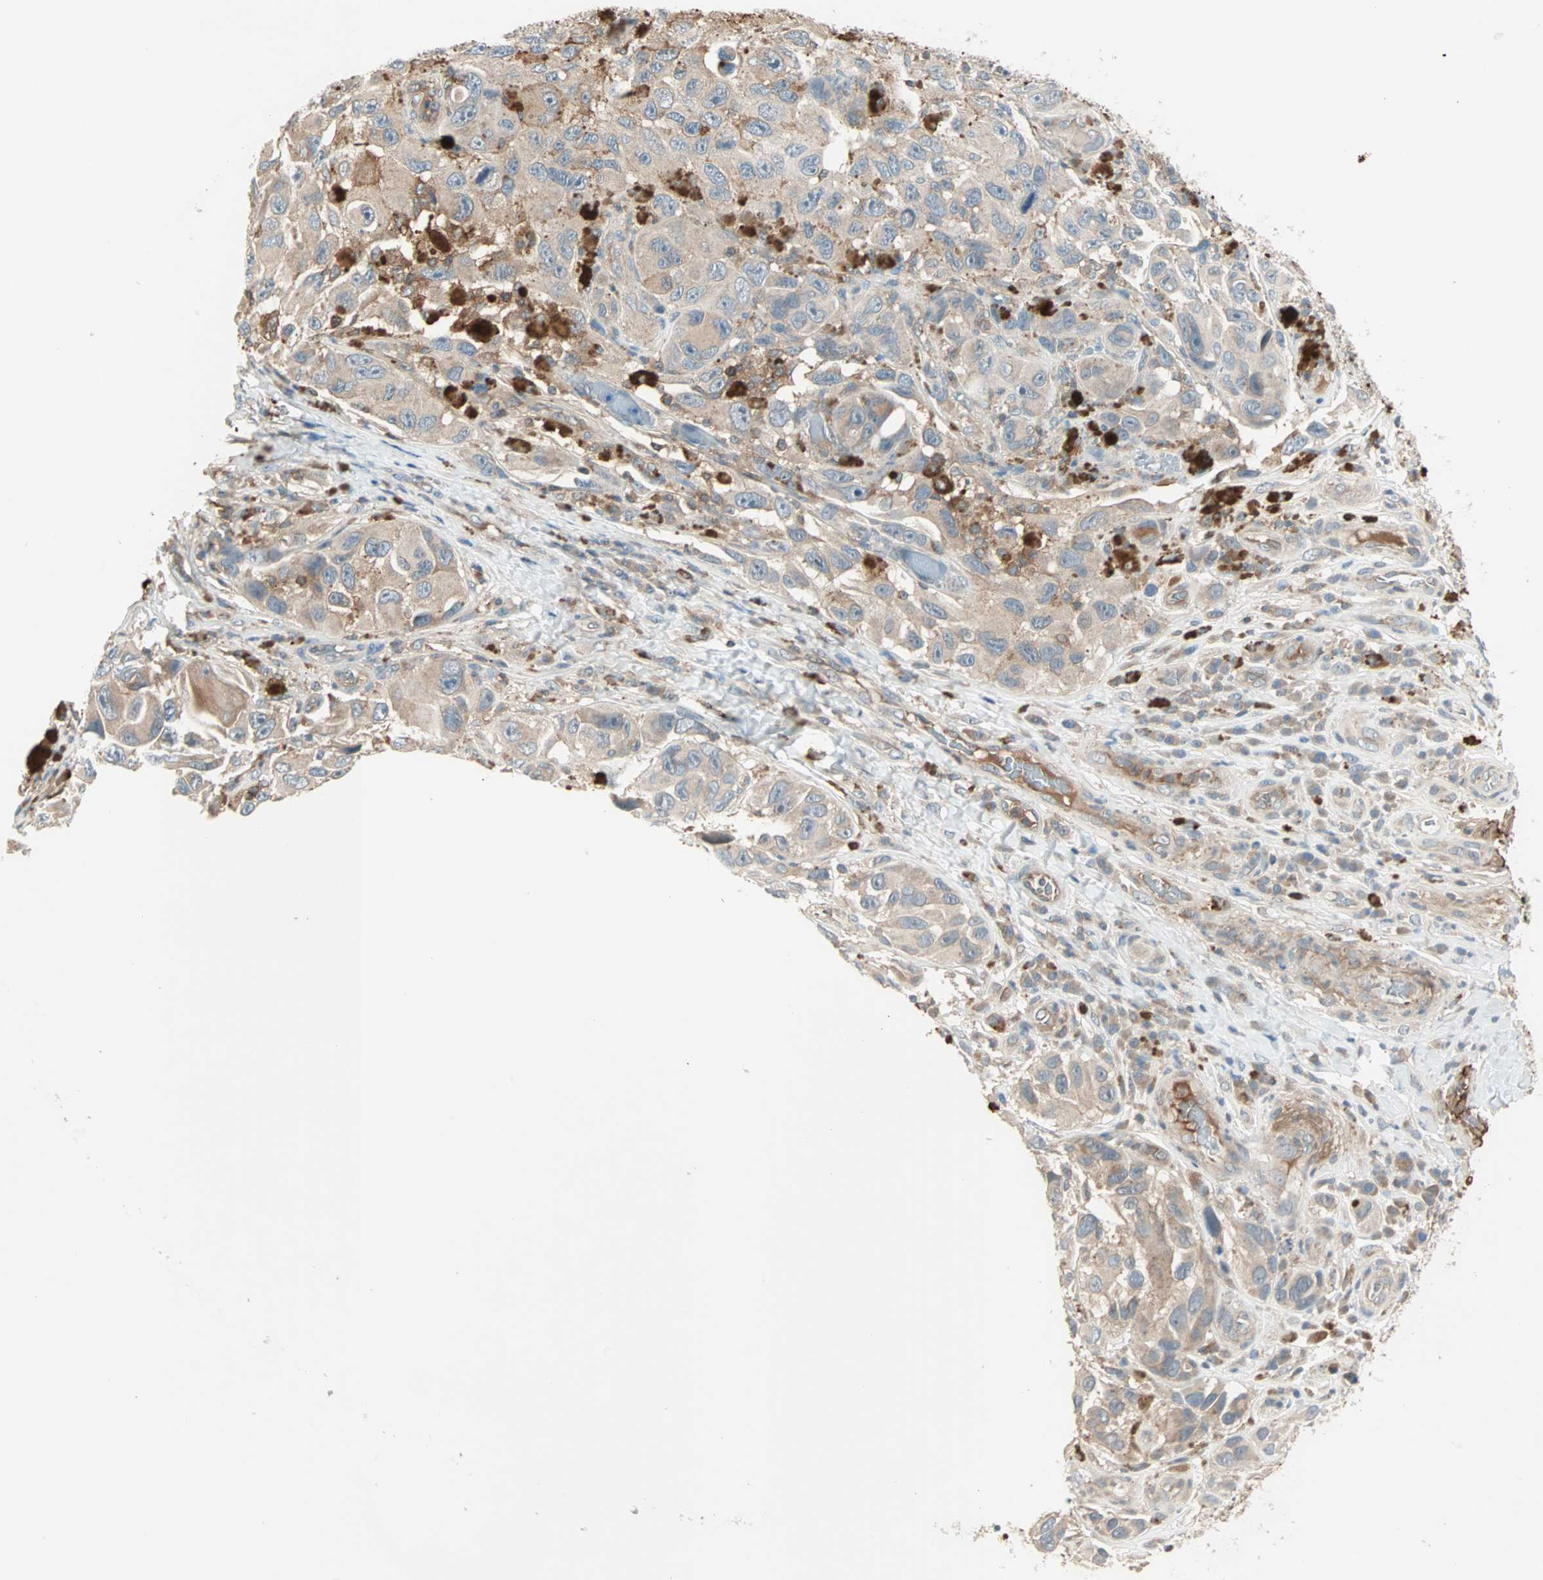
{"staining": {"intensity": "moderate", "quantity": ">75%", "location": "cytoplasmic/membranous"}, "tissue": "melanoma", "cell_type": "Tumor cells", "image_type": "cancer", "snomed": [{"axis": "morphology", "description": "Malignant melanoma, NOS"}, {"axis": "topography", "description": "Skin"}], "caption": "Malignant melanoma was stained to show a protein in brown. There is medium levels of moderate cytoplasmic/membranous positivity in approximately >75% of tumor cells.", "gene": "TEC", "patient": {"sex": "female", "age": 73}}